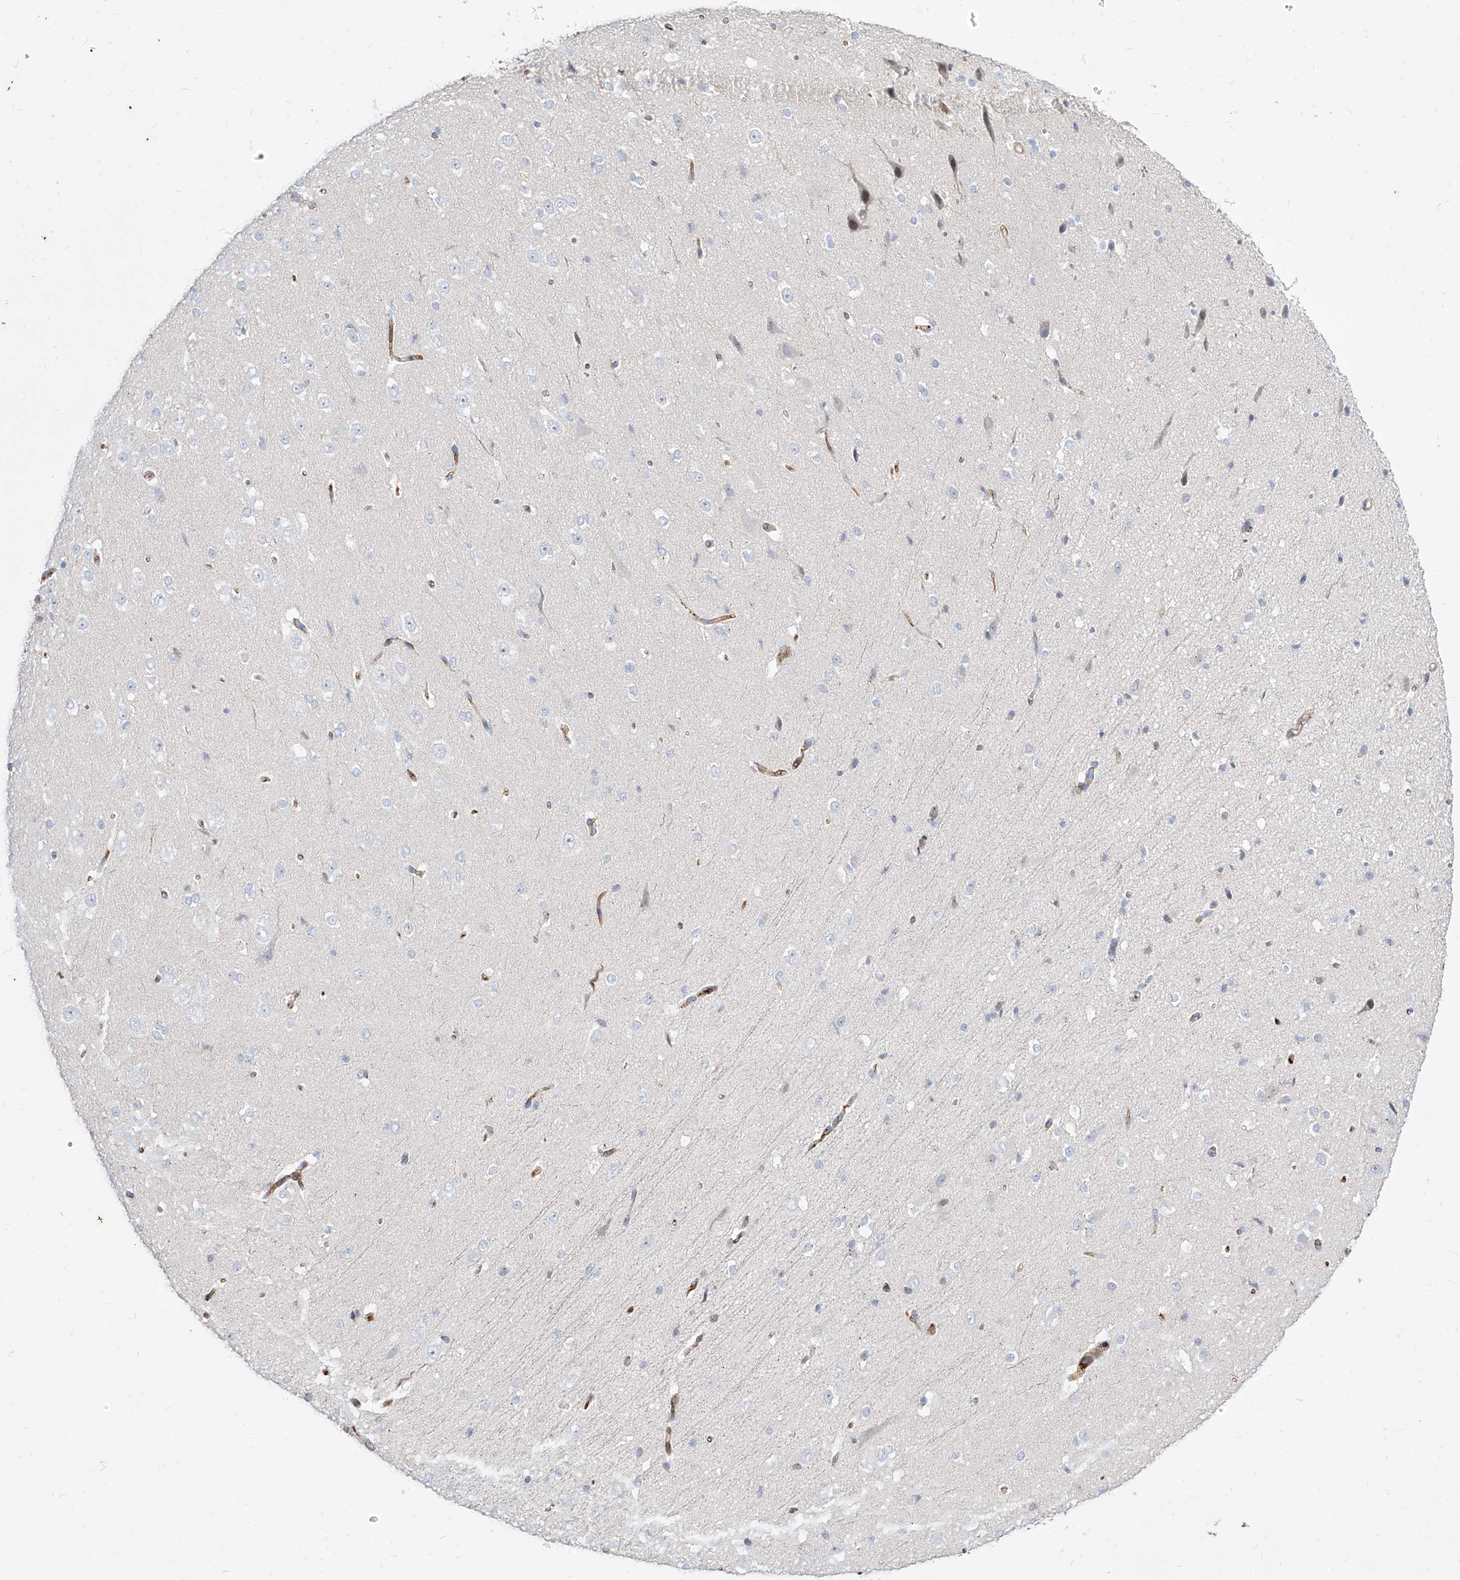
{"staining": {"intensity": "moderate", "quantity": ">75%", "location": "cytoplasmic/membranous"}, "tissue": "cerebral cortex", "cell_type": "Endothelial cells", "image_type": "normal", "snomed": [{"axis": "morphology", "description": "Normal tissue, NOS"}, {"axis": "morphology", "description": "Developmental malformation"}, {"axis": "topography", "description": "Cerebral cortex"}], "caption": "Human cerebral cortex stained with a protein marker demonstrates moderate staining in endothelial cells.", "gene": "KYNU", "patient": {"sex": "female", "age": 30}}